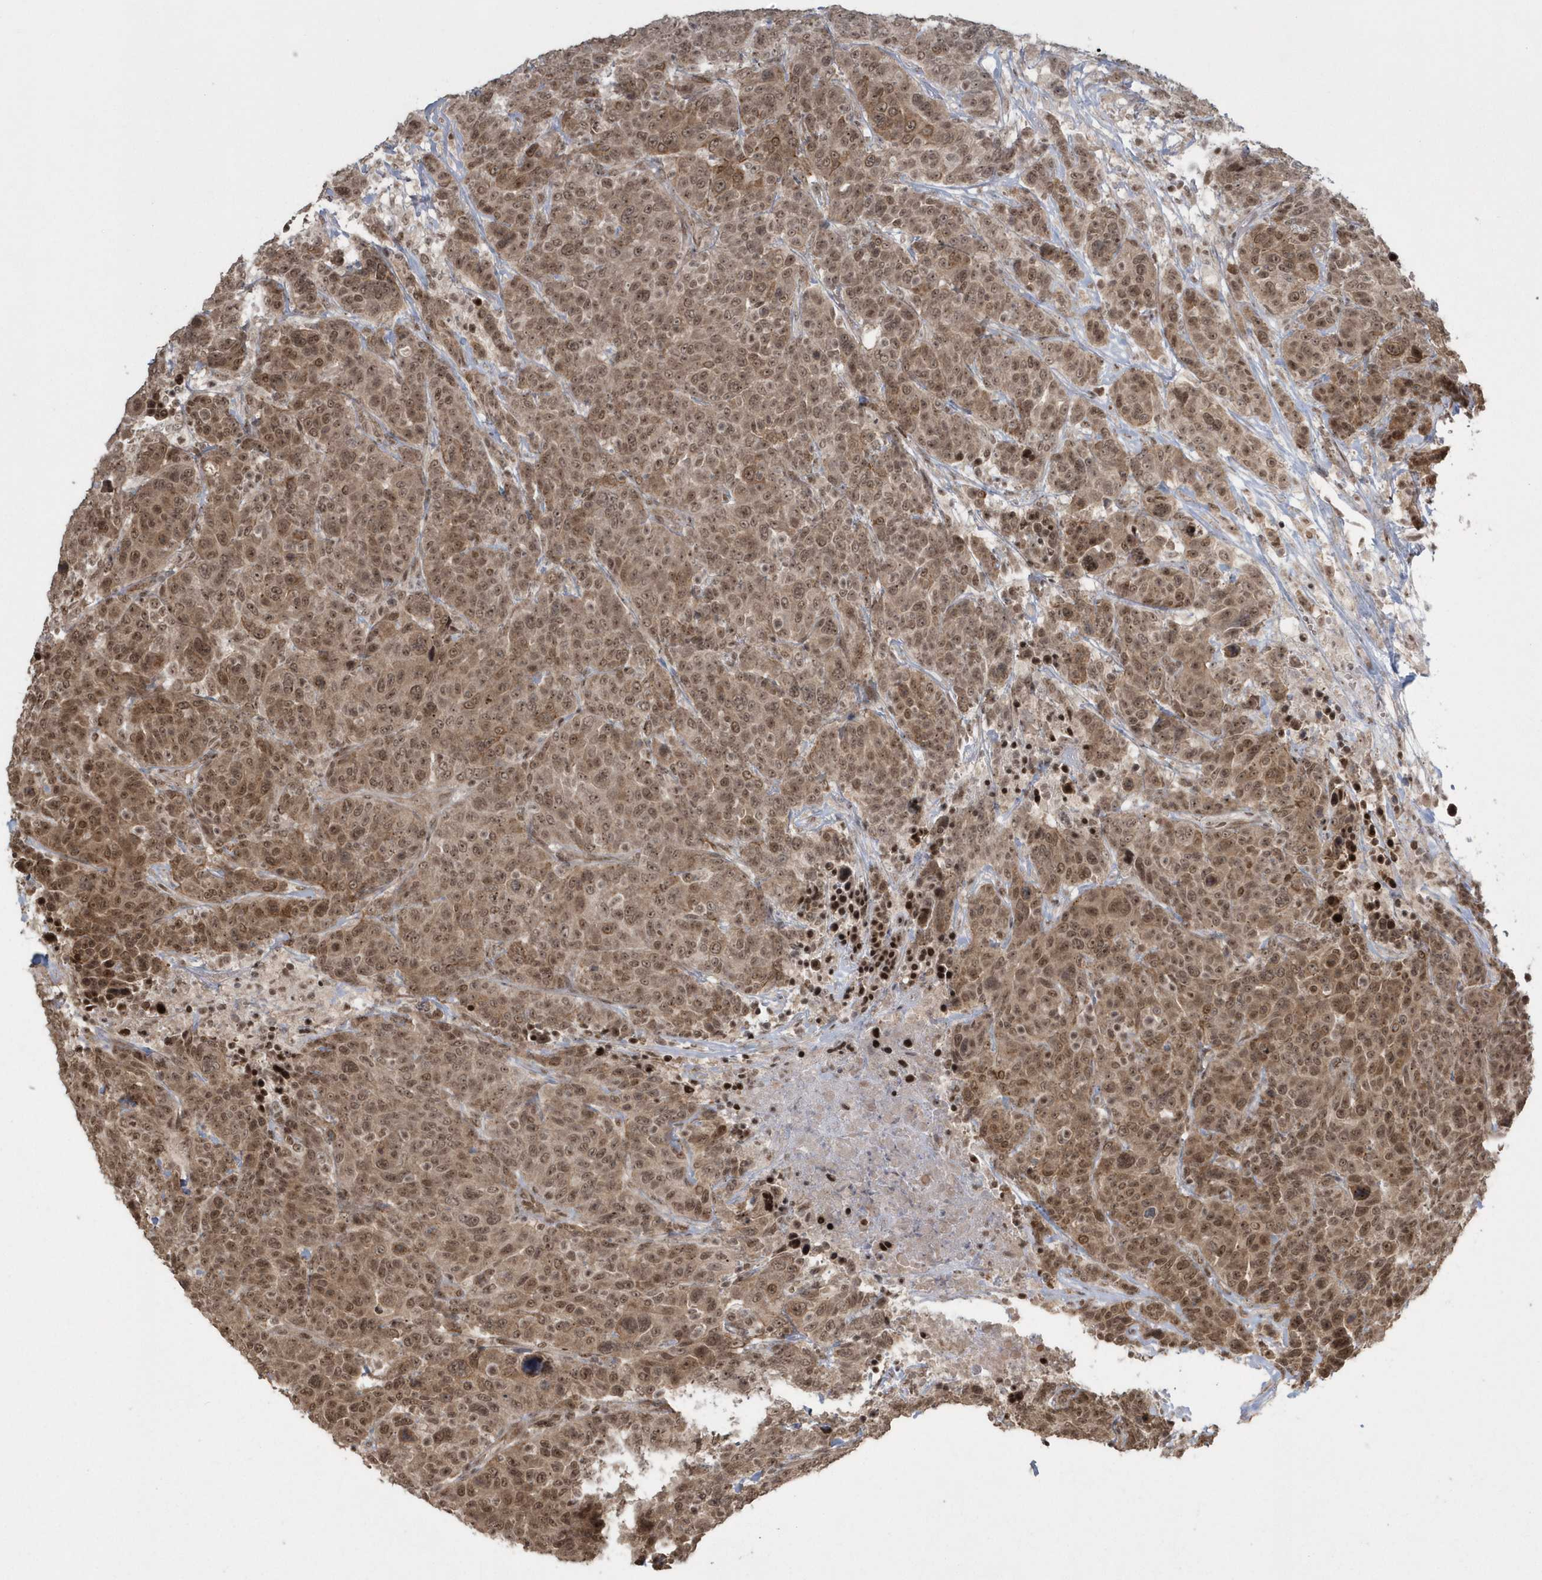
{"staining": {"intensity": "moderate", "quantity": ">75%", "location": "cytoplasmic/membranous,nuclear"}, "tissue": "breast cancer", "cell_type": "Tumor cells", "image_type": "cancer", "snomed": [{"axis": "morphology", "description": "Duct carcinoma"}, {"axis": "topography", "description": "Breast"}], "caption": "This photomicrograph exhibits IHC staining of breast infiltrating ductal carcinoma, with medium moderate cytoplasmic/membranous and nuclear positivity in about >75% of tumor cells.", "gene": "EPB41L4A", "patient": {"sex": "female", "age": 37}}